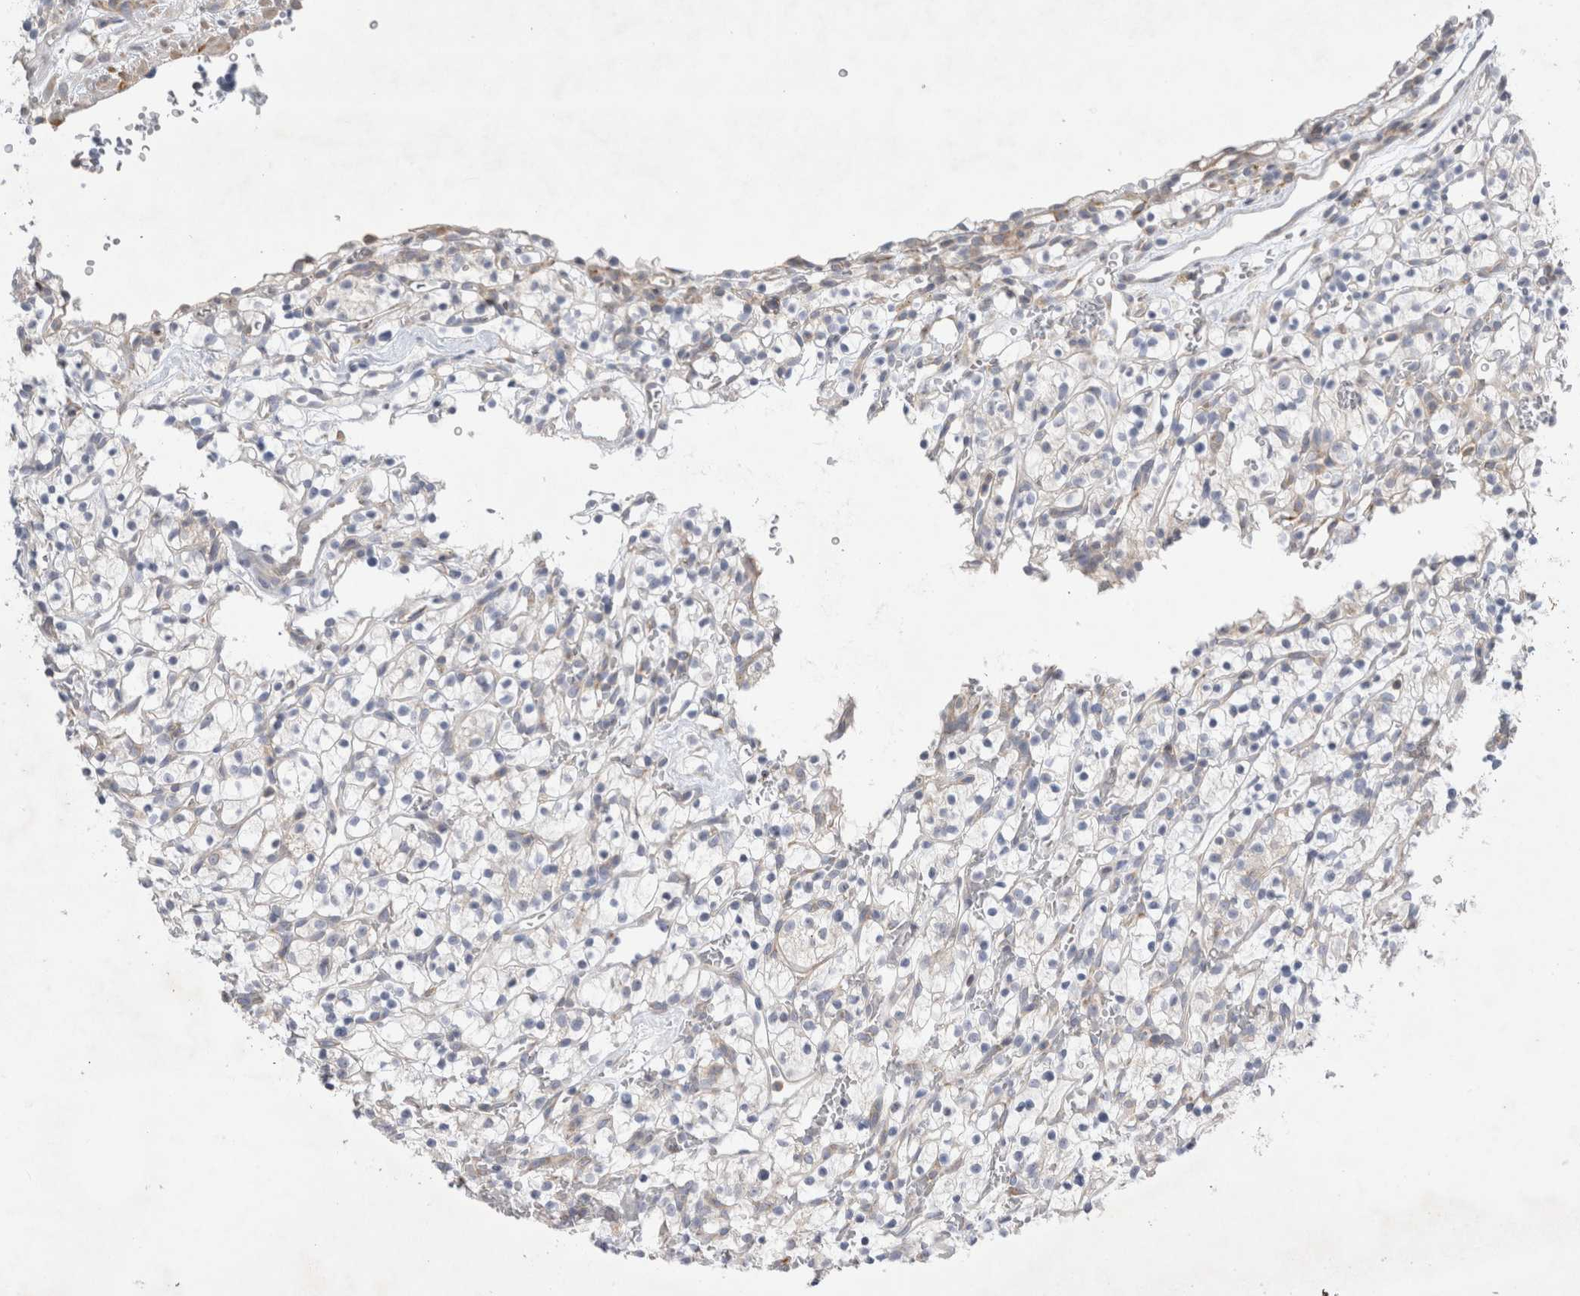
{"staining": {"intensity": "negative", "quantity": "none", "location": "none"}, "tissue": "renal cancer", "cell_type": "Tumor cells", "image_type": "cancer", "snomed": [{"axis": "morphology", "description": "Adenocarcinoma, NOS"}, {"axis": "topography", "description": "Kidney"}], "caption": "Renal adenocarcinoma was stained to show a protein in brown. There is no significant staining in tumor cells.", "gene": "ZNF23", "patient": {"sex": "female", "age": 57}}